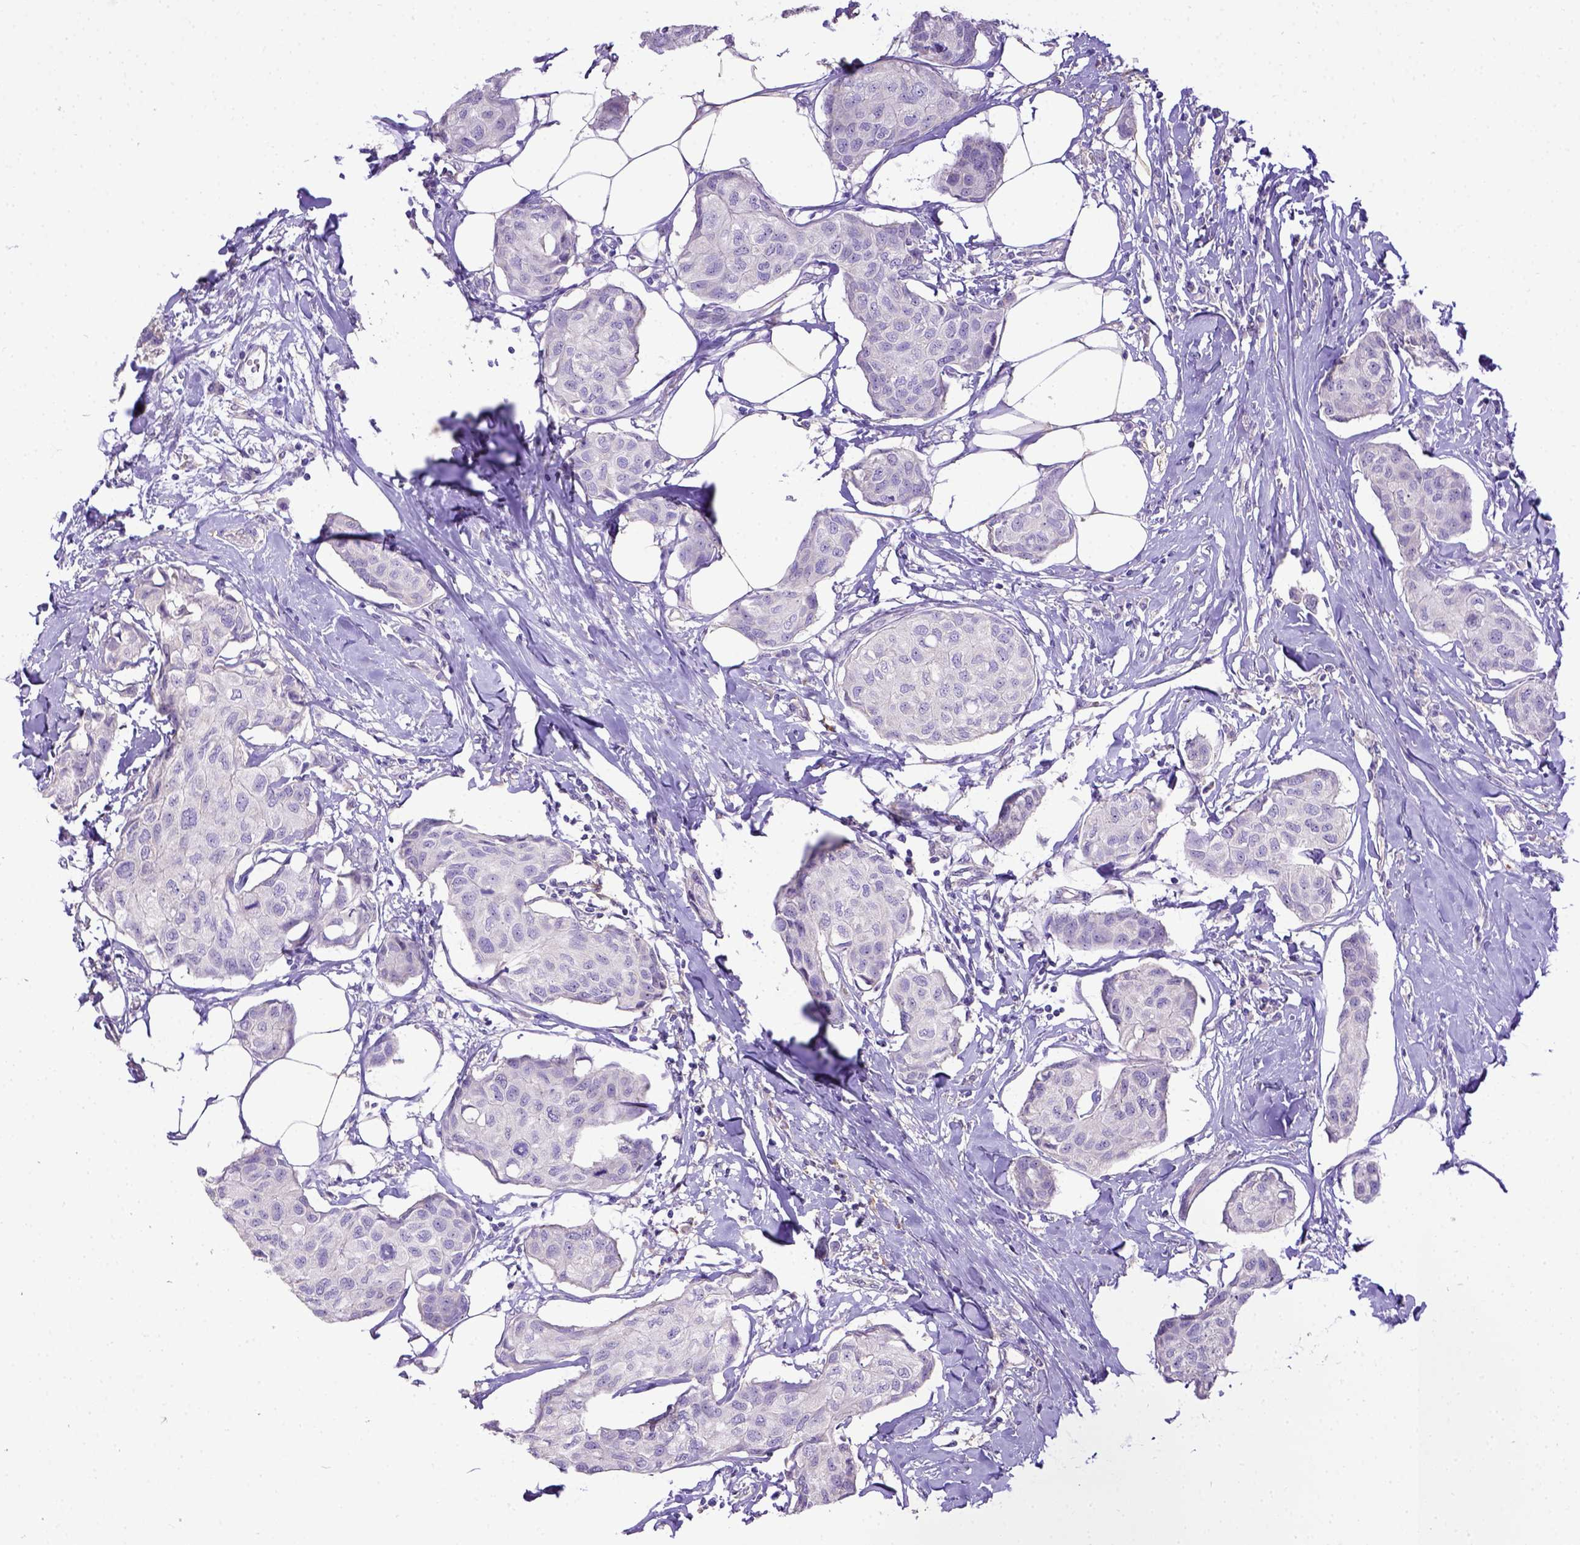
{"staining": {"intensity": "negative", "quantity": "none", "location": "none"}, "tissue": "breast cancer", "cell_type": "Tumor cells", "image_type": "cancer", "snomed": [{"axis": "morphology", "description": "Duct carcinoma"}, {"axis": "topography", "description": "Breast"}], "caption": "IHC photomicrograph of human invasive ductal carcinoma (breast) stained for a protein (brown), which shows no positivity in tumor cells.", "gene": "CD40", "patient": {"sex": "female", "age": 80}}